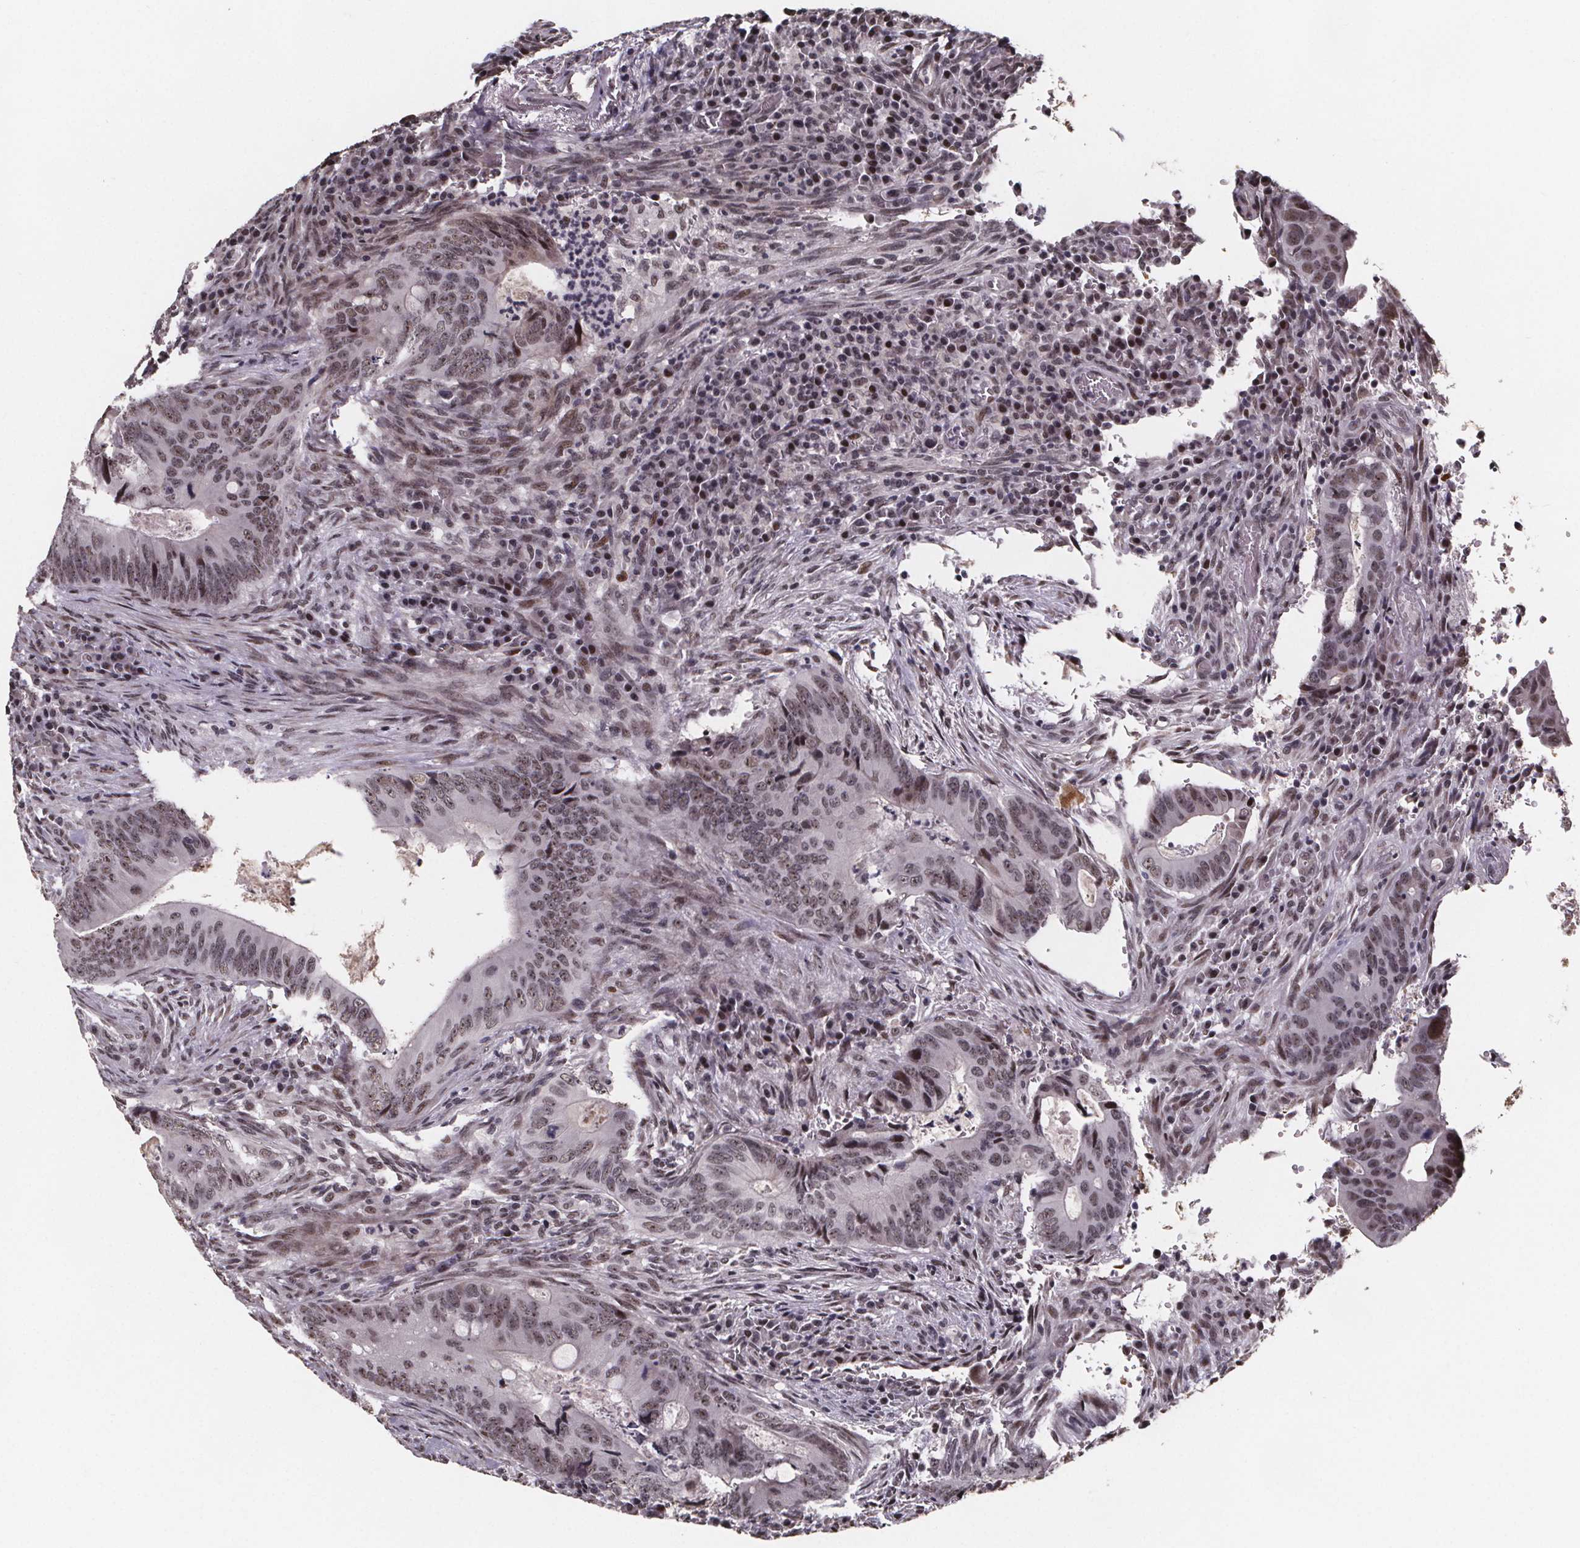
{"staining": {"intensity": "moderate", "quantity": ">75%", "location": "nuclear"}, "tissue": "colorectal cancer", "cell_type": "Tumor cells", "image_type": "cancer", "snomed": [{"axis": "morphology", "description": "Adenocarcinoma, NOS"}, {"axis": "topography", "description": "Colon"}], "caption": "Immunohistochemical staining of human adenocarcinoma (colorectal) reveals medium levels of moderate nuclear staining in approximately >75% of tumor cells.", "gene": "U2SURP", "patient": {"sex": "female", "age": 74}}